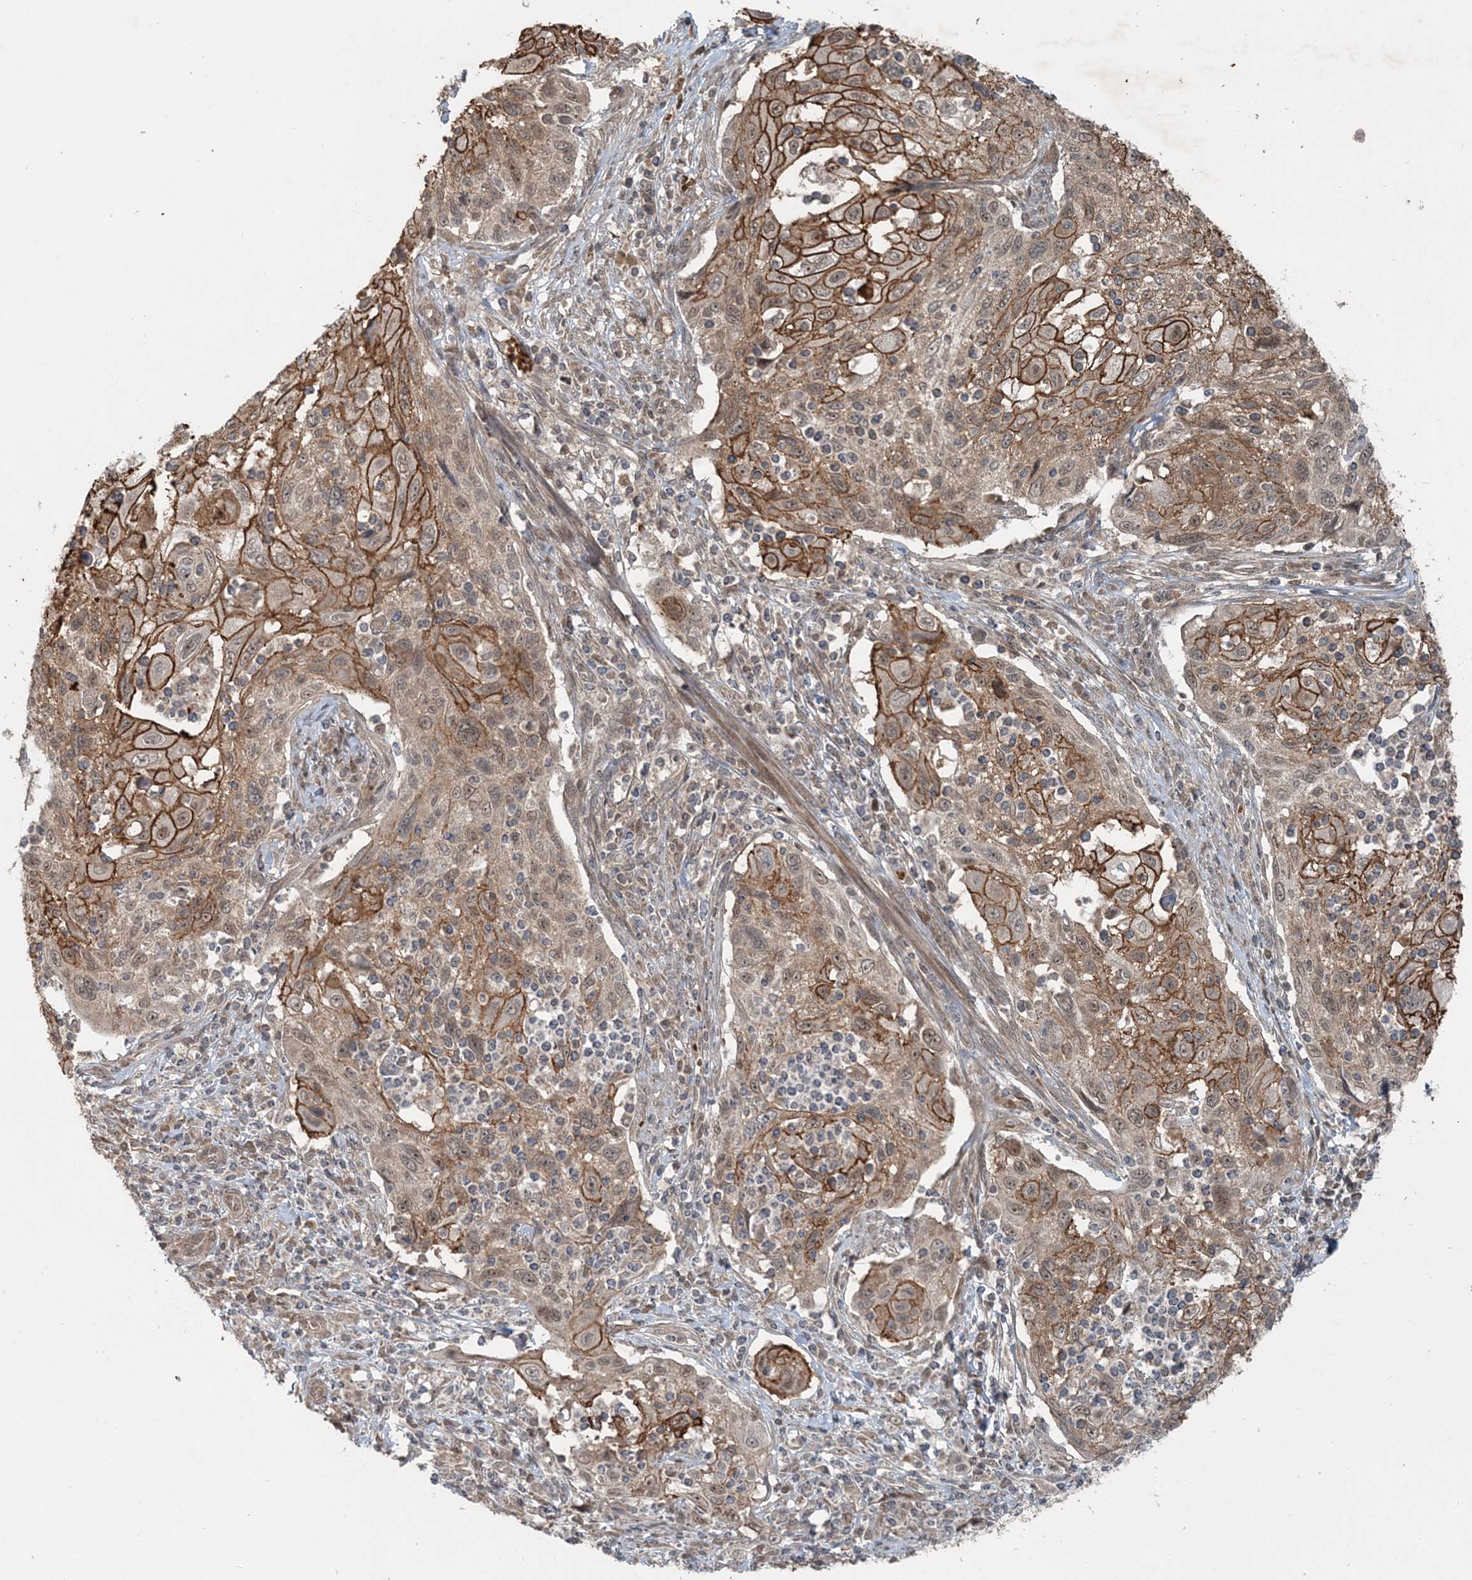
{"staining": {"intensity": "moderate", "quantity": ">75%", "location": "cytoplasmic/membranous,nuclear"}, "tissue": "cervical cancer", "cell_type": "Tumor cells", "image_type": "cancer", "snomed": [{"axis": "morphology", "description": "Squamous cell carcinoma, NOS"}, {"axis": "topography", "description": "Cervix"}], "caption": "Moderate cytoplasmic/membranous and nuclear positivity is appreciated in about >75% of tumor cells in cervical squamous cell carcinoma.", "gene": "FBXL17", "patient": {"sex": "female", "age": 70}}